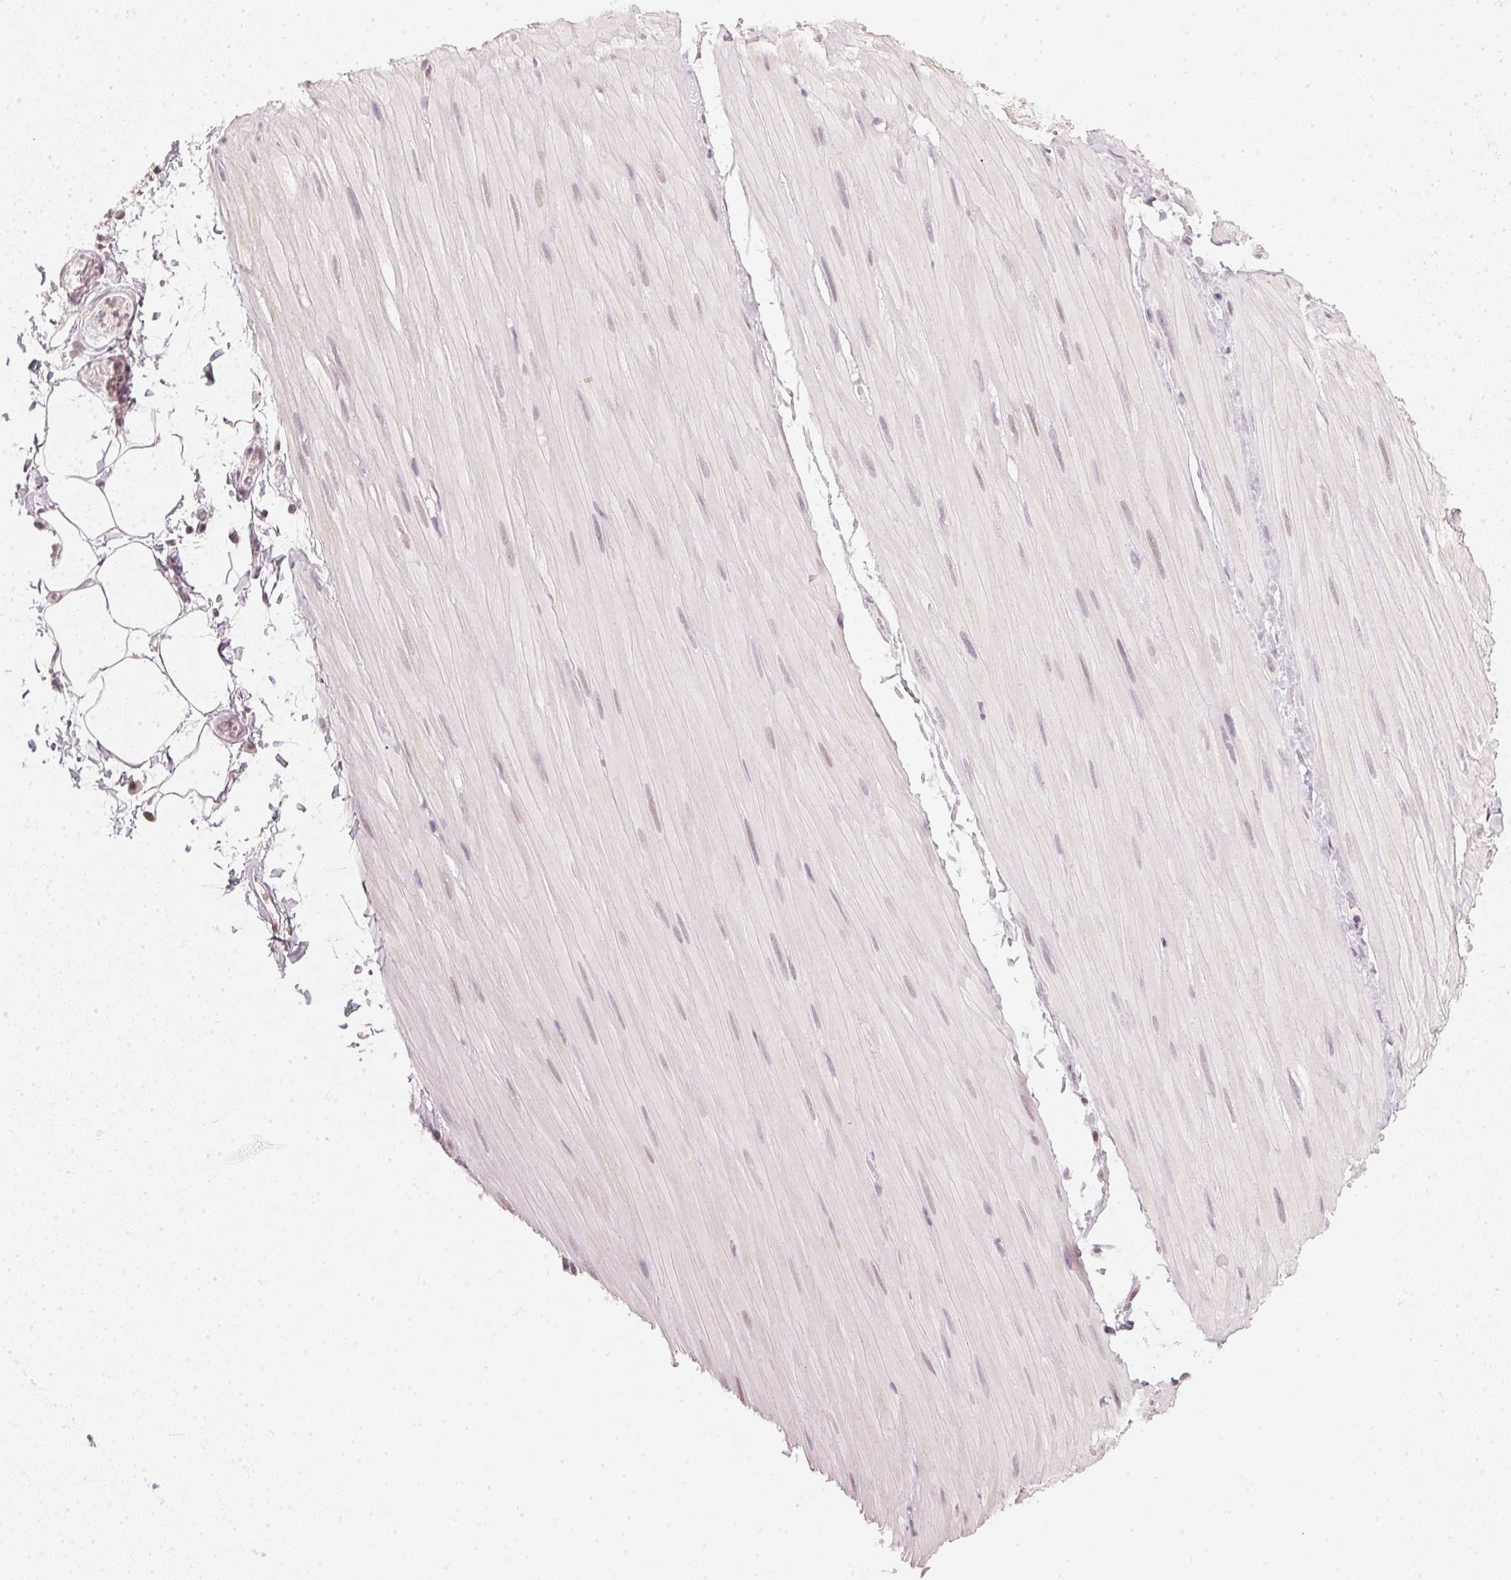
{"staining": {"intensity": "negative", "quantity": "none", "location": "none"}, "tissue": "adipose tissue", "cell_type": "Adipocytes", "image_type": "normal", "snomed": [{"axis": "morphology", "description": "Normal tissue, NOS"}, {"axis": "topography", "description": "Smooth muscle"}, {"axis": "topography", "description": "Peripheral nerve tissue"}], "caption": "Immunohistochemistry (IHC) of unremarkable adipose tissue exhibits no positivity in adipocytes.", "gene": "DNAJC6", "patient": {"sex": "male", "age": 58}}